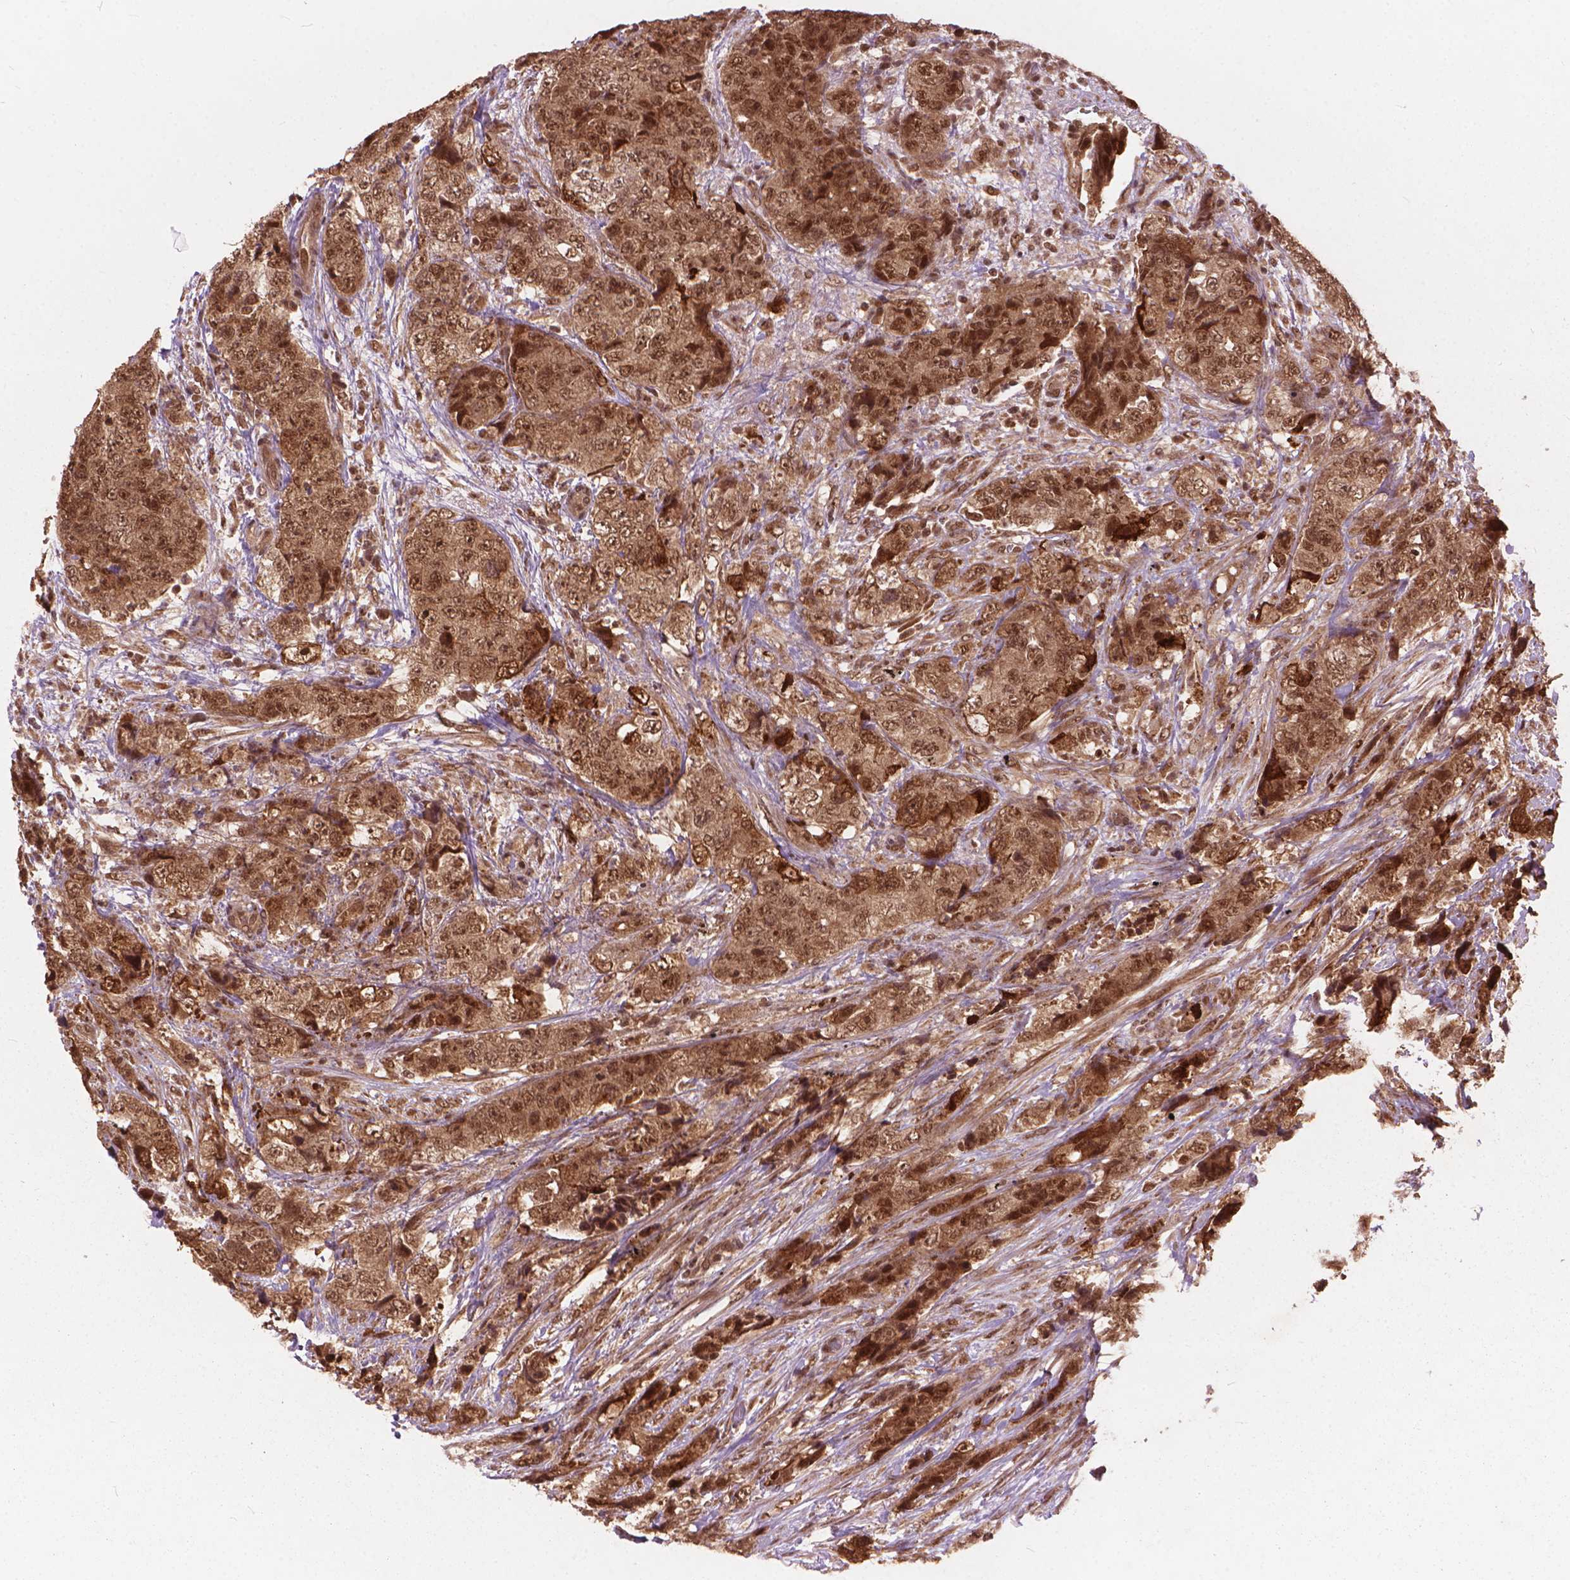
{"staining": {"intensity": "moderate", "quantity": ">75%", "location": "cytoplasmic/membranous,nuclear"}, "tissue": "urothelial cancer", "cell_type": "Tumor cells", "image_type": "cancer", "snomed": [{"axis": "morphology", "description": "Urothelial carcinoma, High grade"}, {"axis": "topography", "description": "Urinary bladder"}], "caption": "Urothelial carcinoma (high-grade) stained for a protein (brown) shows moderate cytoplasmic/membranous and nuclear positive expression in approximately >75% of tumor cells.", "gene": "SSU72", "patient": {"sex": "female", "age": 78}}